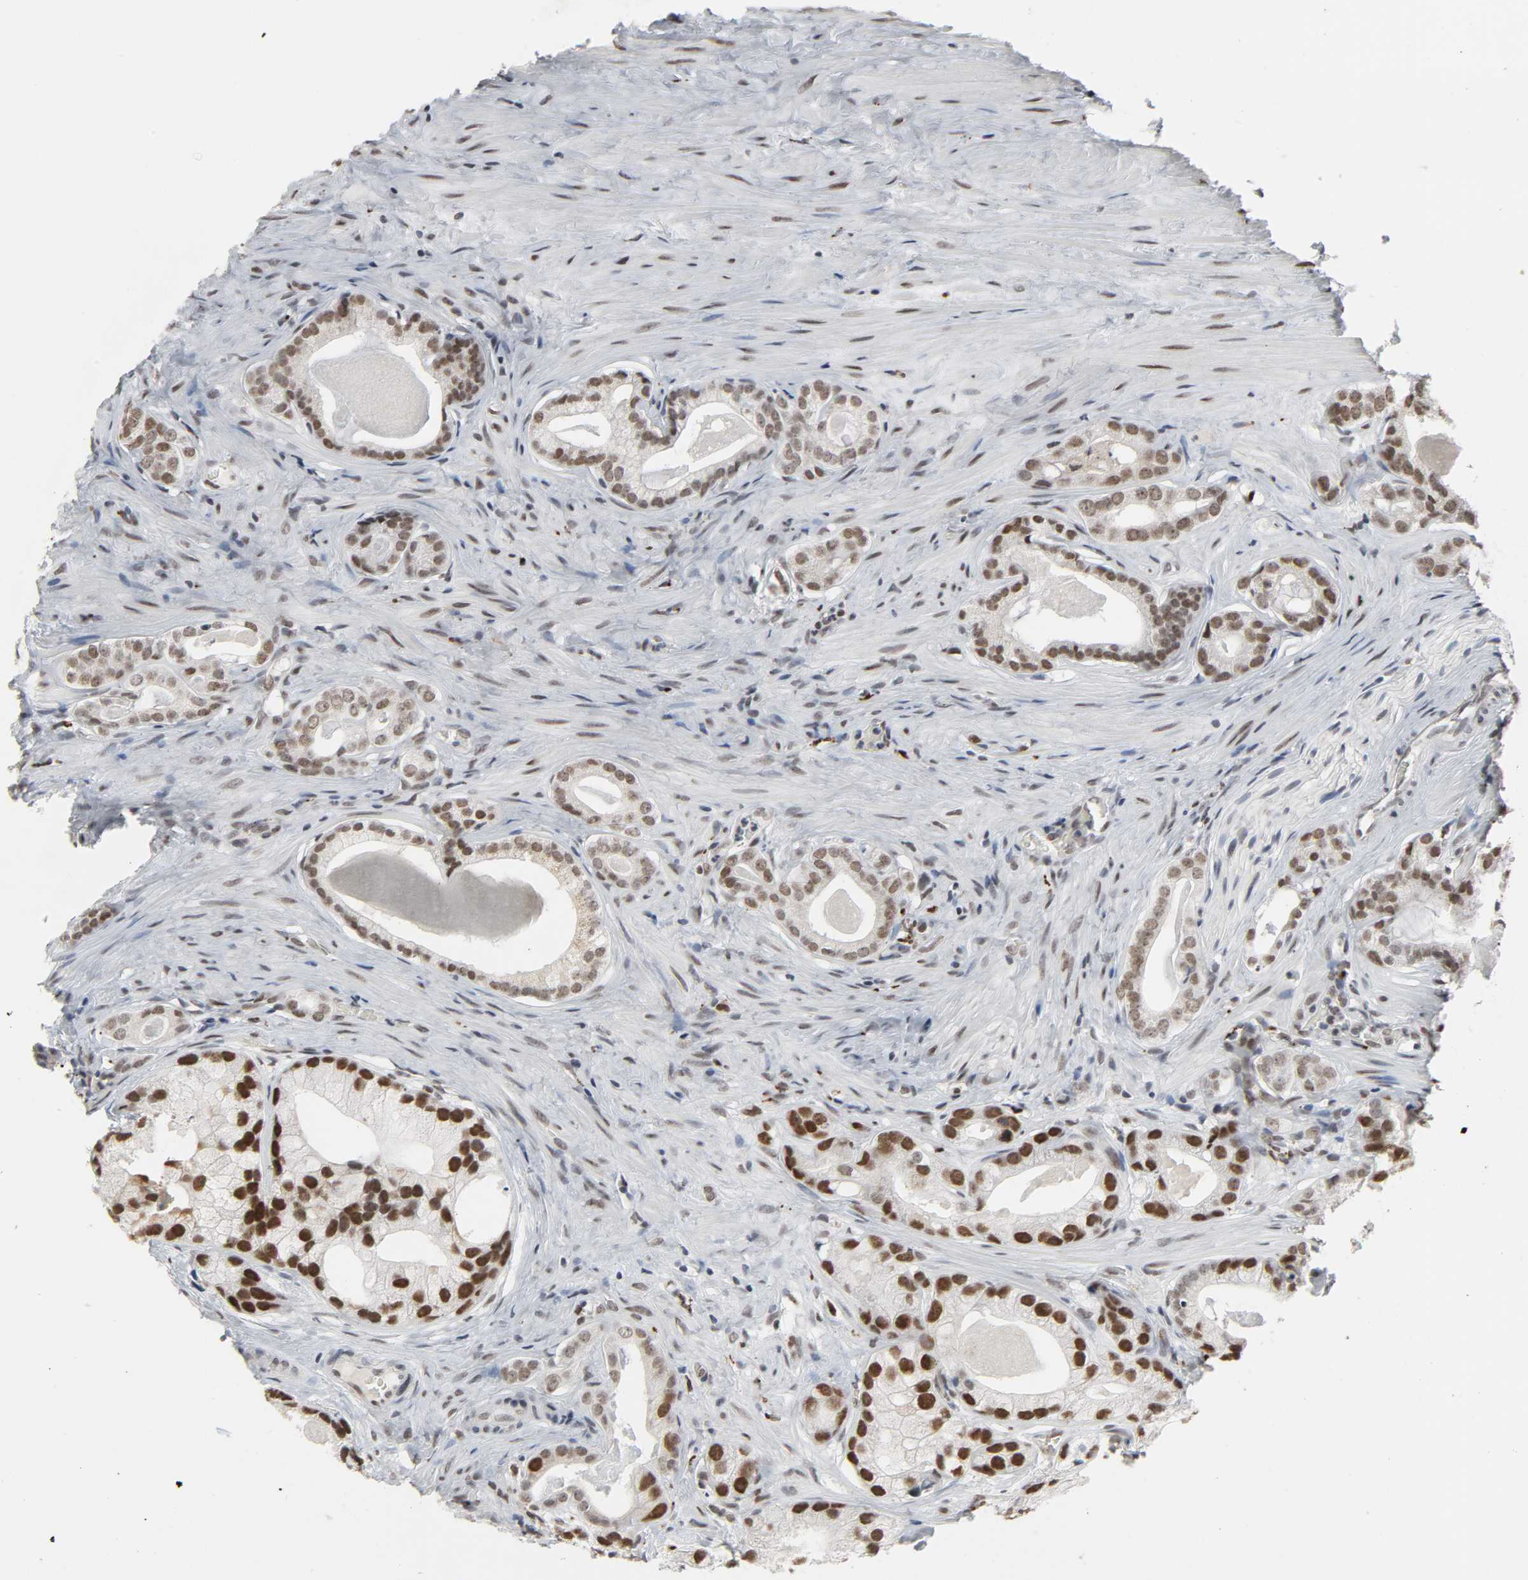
{"staining": {"intensity": "strong", "quantity": "25%-75%", "location": "nuclear"}, "tissue": "prostate cancer", "cell_type": "Tumor cells", "image_type": "cancer", "snomed": [{"axis": "morphology", "description": "Adenocarcinoma, Low grade"}, {"axis": "topography", "description": "Prostate"}], "caption": "This is a histology image of immunohistochemistry staining of low-grade adenocarcinoma (prostate), which shows strong positivity in the nuclear of tumor cells.", "gene": "DAZAP1", "patient": {"sex": "male", "age": 59}}